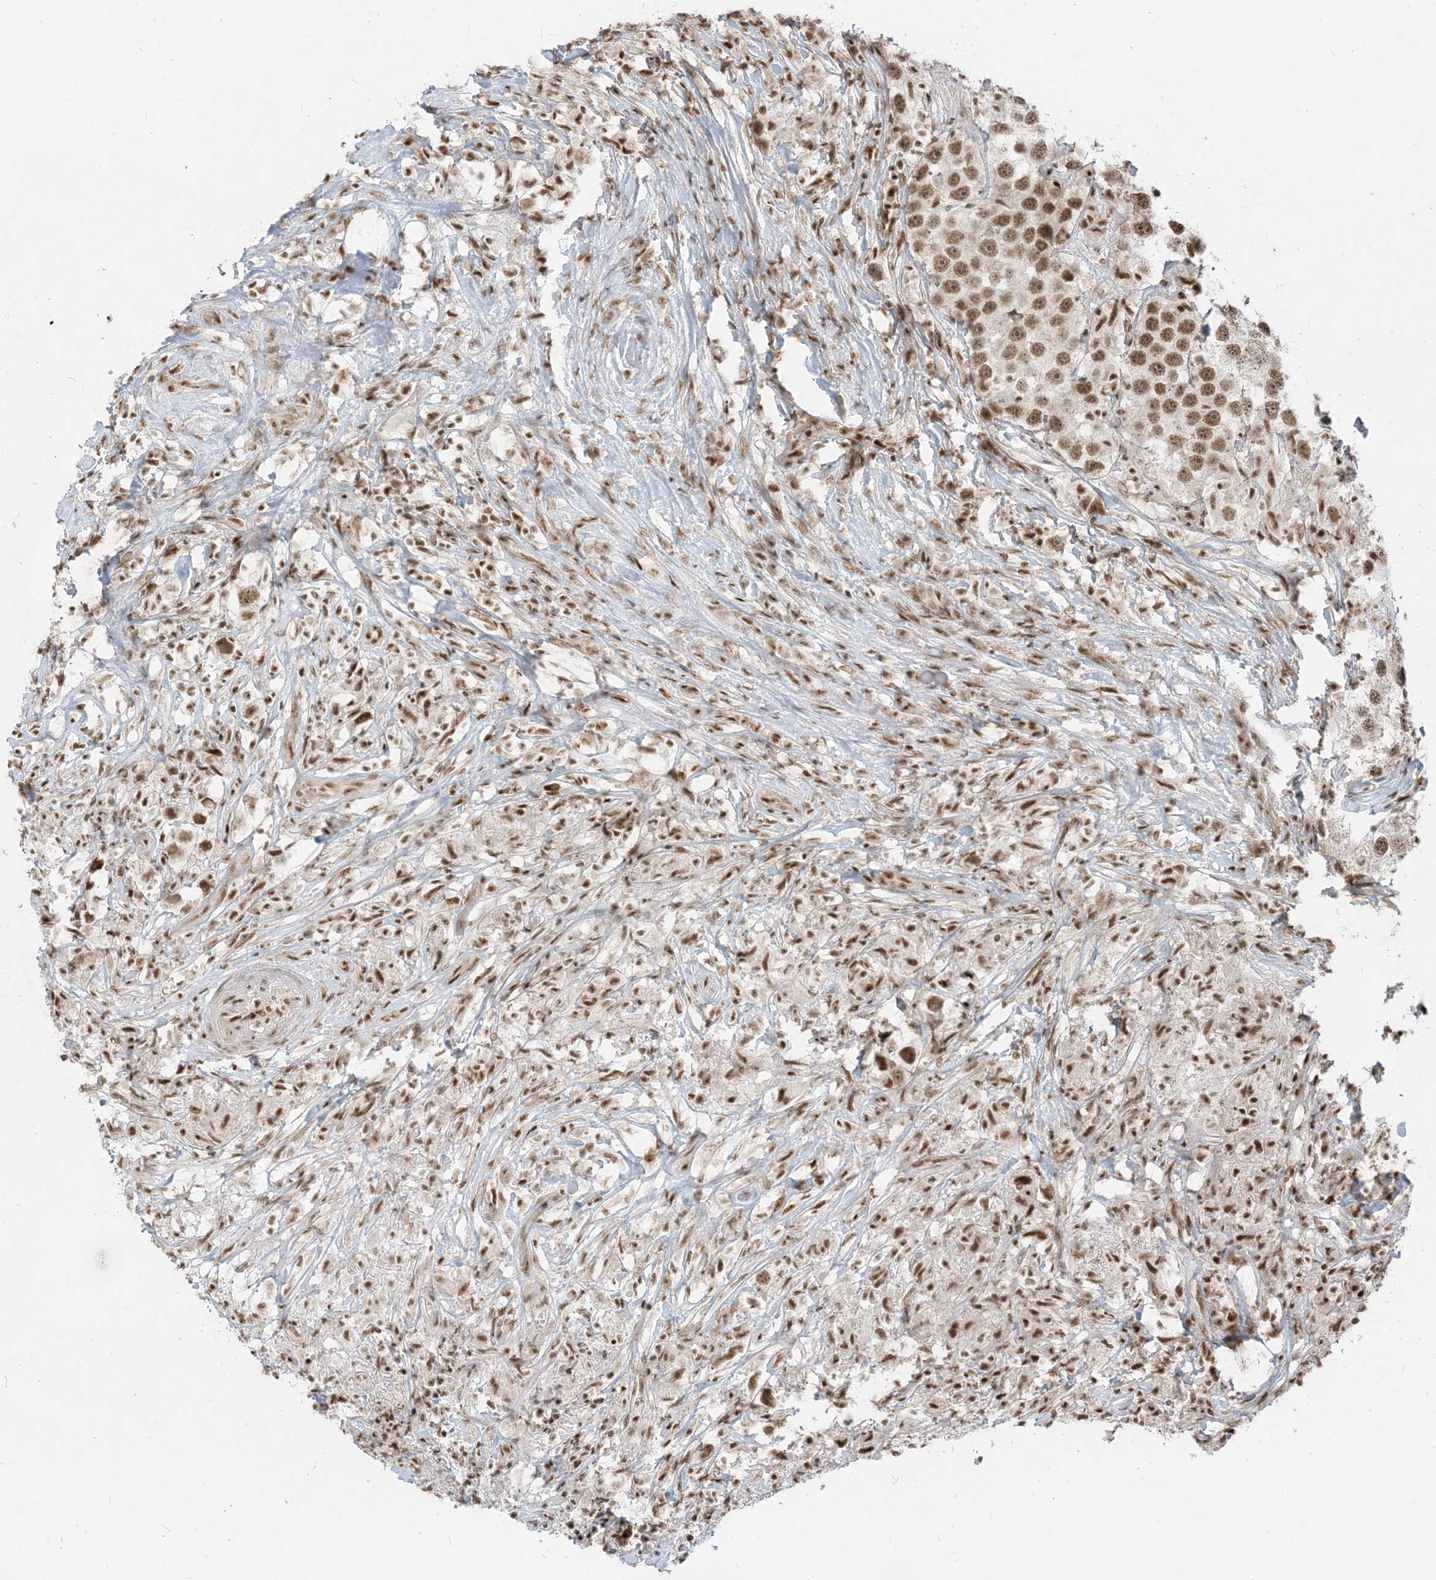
{"staining": {"intensity": "moderate", "quantity": ">75%", "location": "nuclear"}, "tissue": "testis cancer", "cell_type": "Tumor cells", "image_type": "cancer", "snomed": [{"axis": "morphology", "description": "Seminoma, NOS"}, {"axis": "topography", "description": "Testis"}], "caption": "Protein expression analysis of testis seminoma demonstrates moderate nuclear positivity in about >75% of tumor cells. The staining was performed using DAB (3,3'-diaminobenzidine), with brown indicating positive protein expression. Nuclei are stained blue with hematoxylin.", "gene": "ARGLU1", "patient": {"sex": "male", "age": 49}}